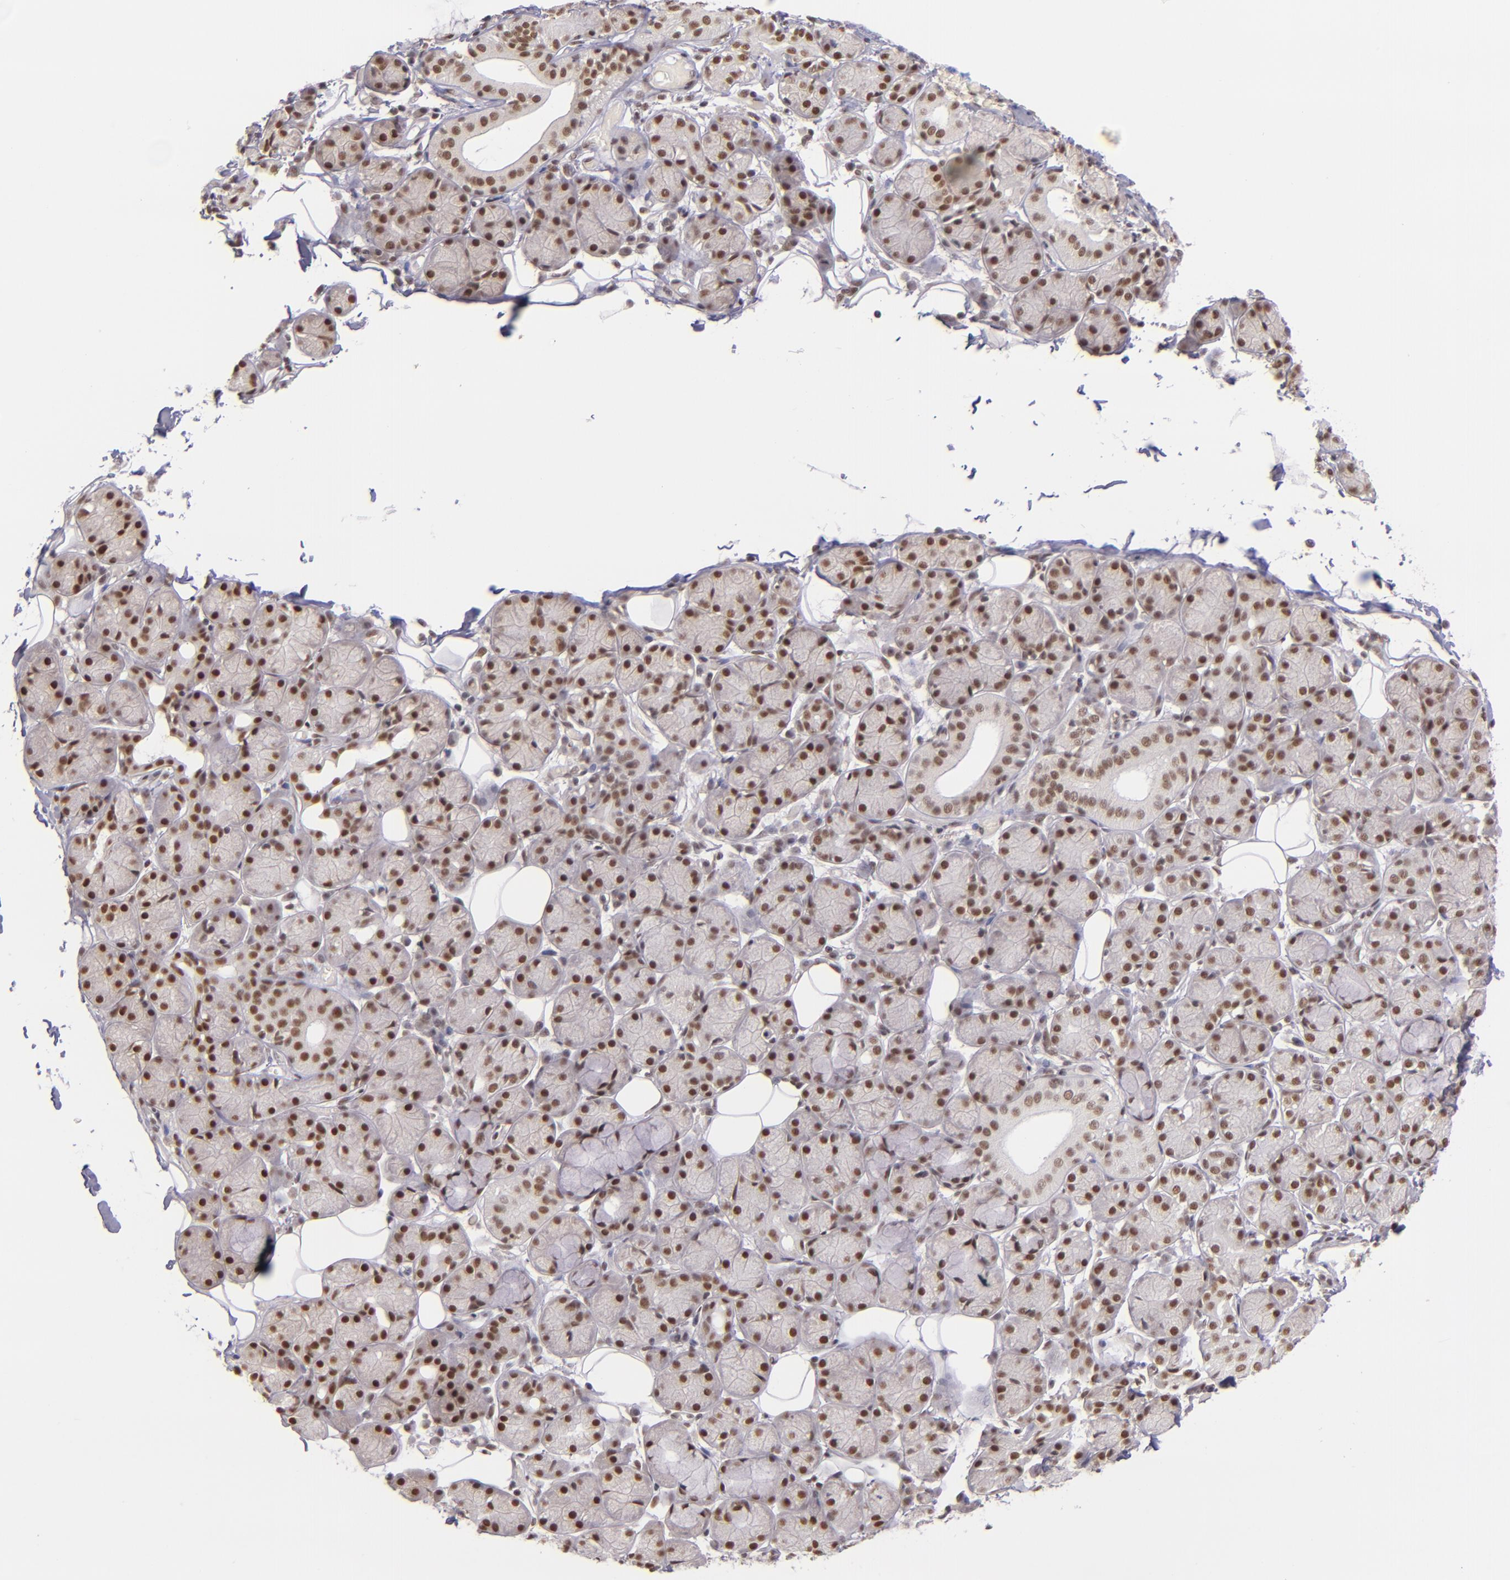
{"staining": {"intensity": "moderate", "quantity": ">75%", "location": "nuclear"}, "tissue": "salivary gland", "cell_type": "Glandular cells", "image_type": "normal", "snomed": [{"axis": "morphology", "description": "Normal tissue, NOS"}, {"axis": "topography", "description": "Salivary gland"}], "caption": "IHC image of unremarkable salivary gland: human salivary gland stained using immunohistochemistry demonstrates medium levels of moderate protein expression localized specifically in the nuclear of glandular cells, appearing as a nuclear brown color.", "gene": "ZNF148", "patient": {"sex": "male", "age": 54}}